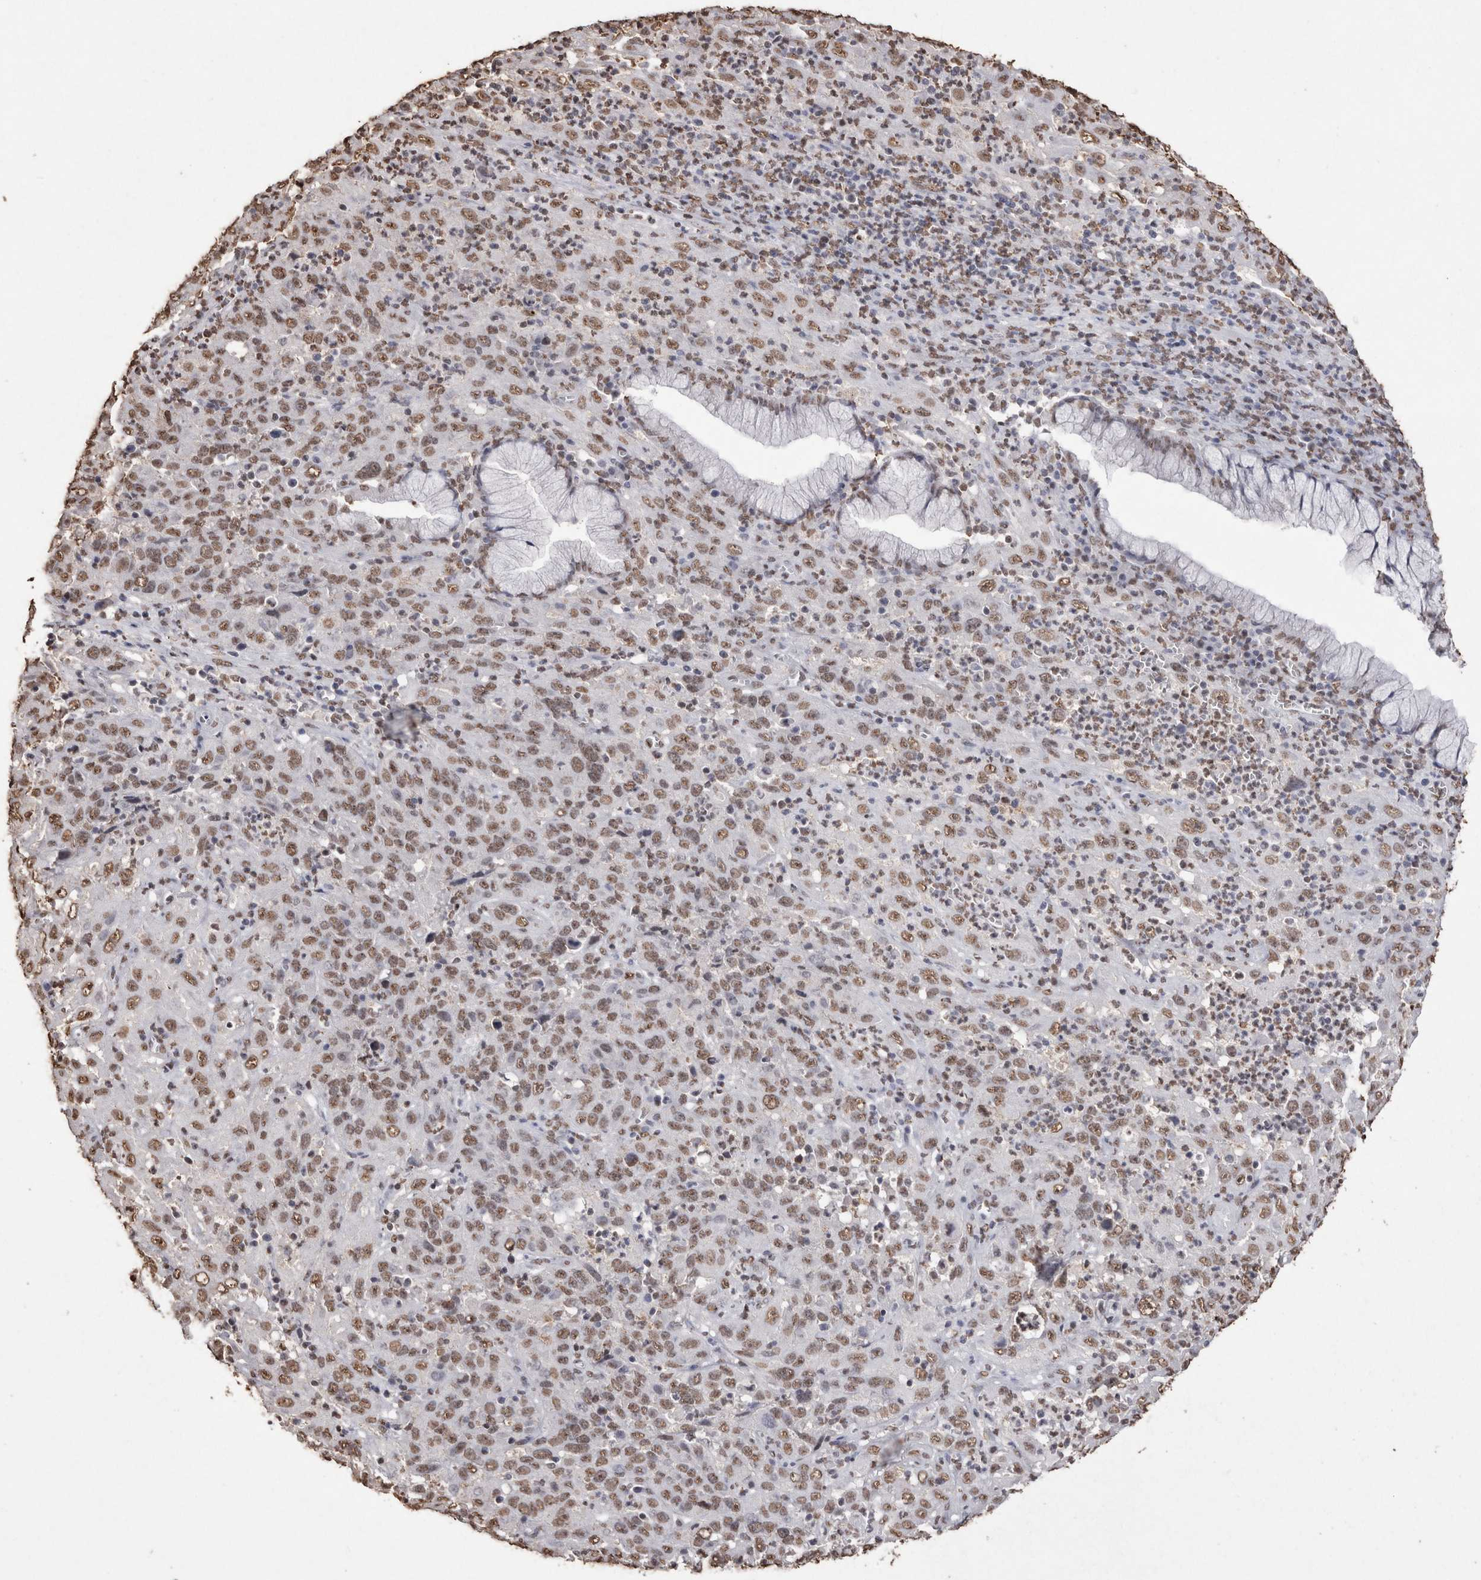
{"staining": {"intensity": "moderate", "quantity": ">75%", "location": "nuclear"}, "tissue": "cervical cancer", "cell_type": "Tumor cells", "image_type": "cancer", "snomed": [{"axis": "morphology", "description": "Squamous cell carcinoma, NOS"}, {"axis": "topography", "description": "Cervix"}], "caption": "Immunohistochemistry (IHC) of human squamous cell carcinoma (cervical) exhibits medium levels of moderate nuclear staining in about >75% of tumor cells. Using DAB (3,3'-diaminobenzidine) (brown) and hematoxylin (blue) stains, captured at high magnification using brightfield microscopy.", "gene": "NTHL1", "patient": {"sex": "female", "age": 32}}